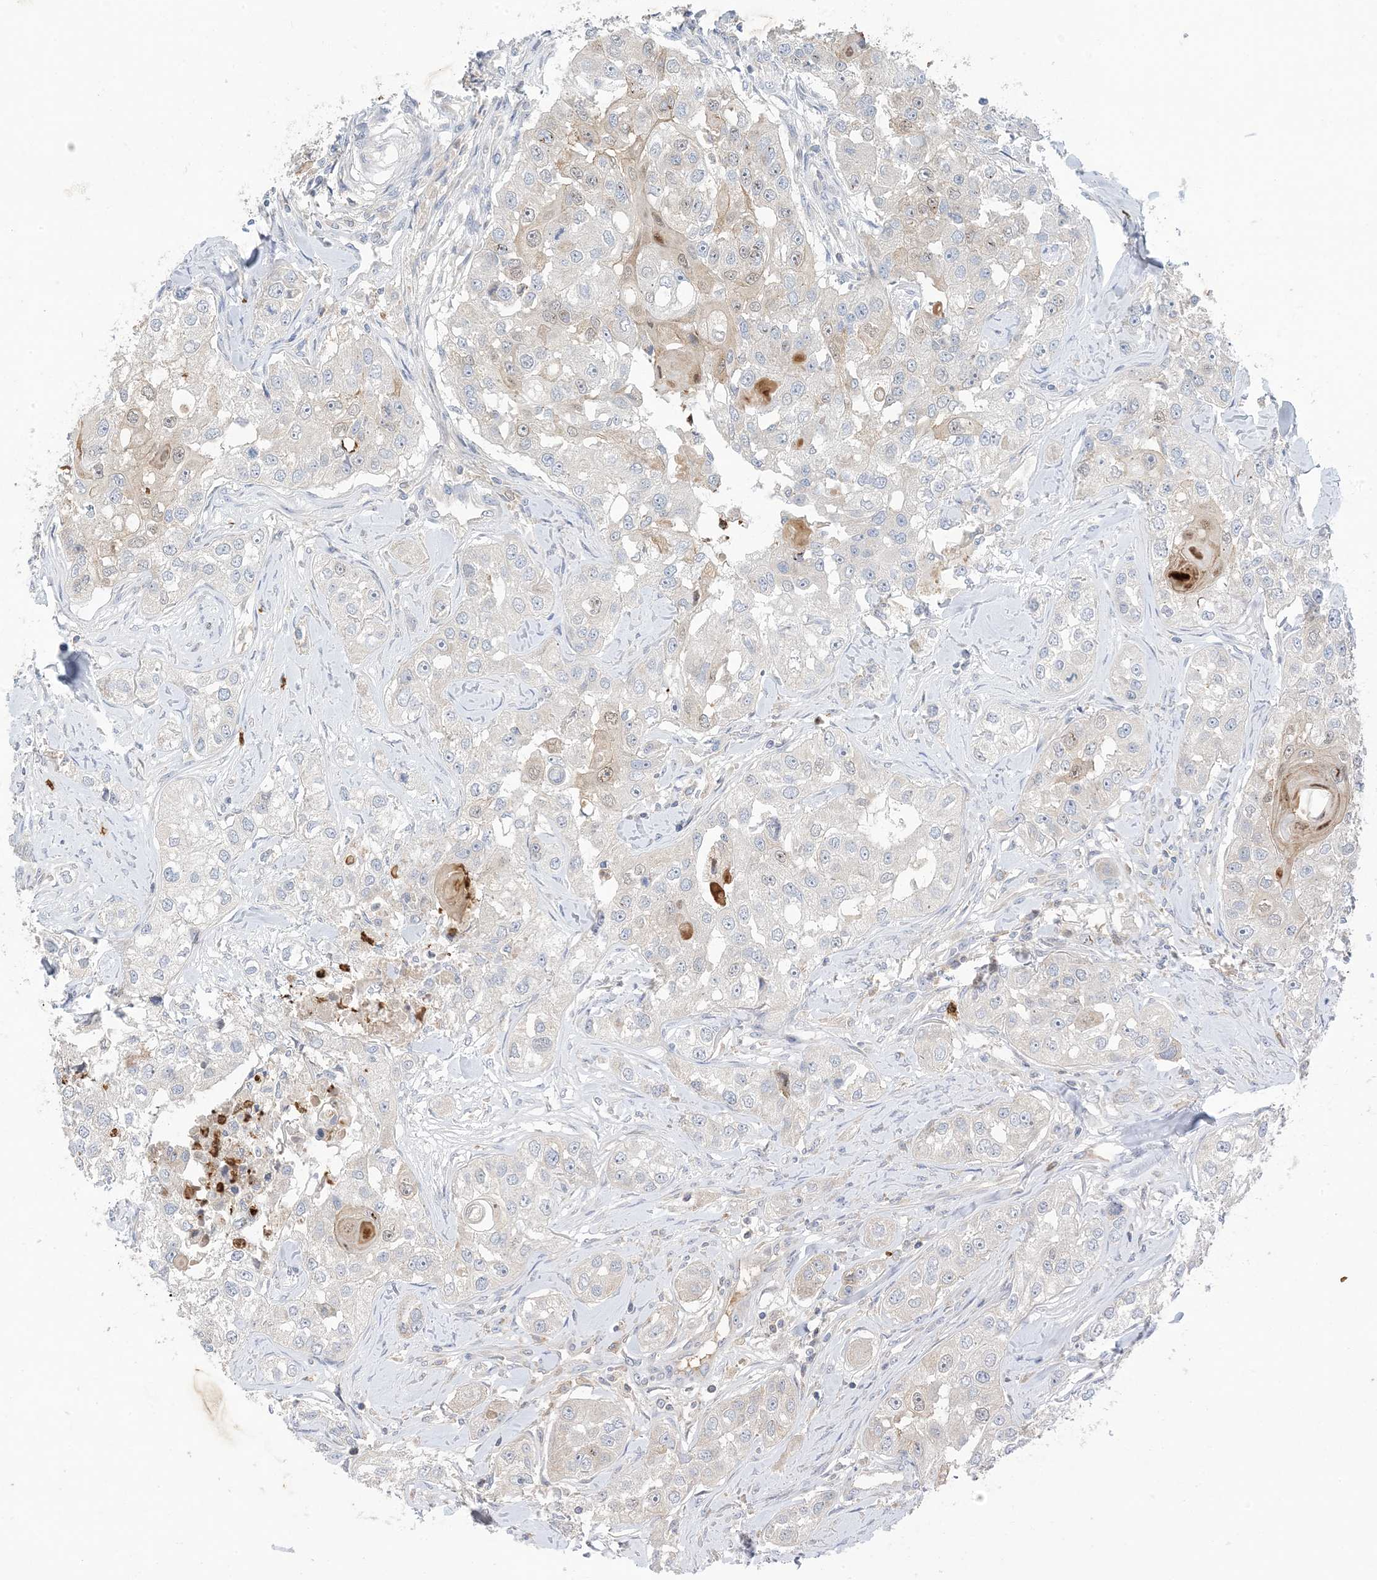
{"staining": {"intensity": "negative", "quantity": "none", "location": "none"}, "tissue": "head and neck cancer", "cell_type": "Tumor cells", "image_type": "cancer", "snomed": [{"axis": "morphology", "description": "Normal tissue, NOS"}, {"axis": "morphology", "description": "Squamous cell carcinoma, NOS"}, {"axis": "topography", "description": "Skeletal muscle"}, {"axis": "topography", "description": "Head-Neck"}], "caption": "High magnification brightfield microscopy of squamous cell carcinoma (head and neck) stained with DAB (3,3'-diaminobenzidine) (brown) and counterstained with hematoxylin (blue): tumor cells show no significant staining.", "gene": "DPP9", "patient": {"sex": "male", "age": 51}}